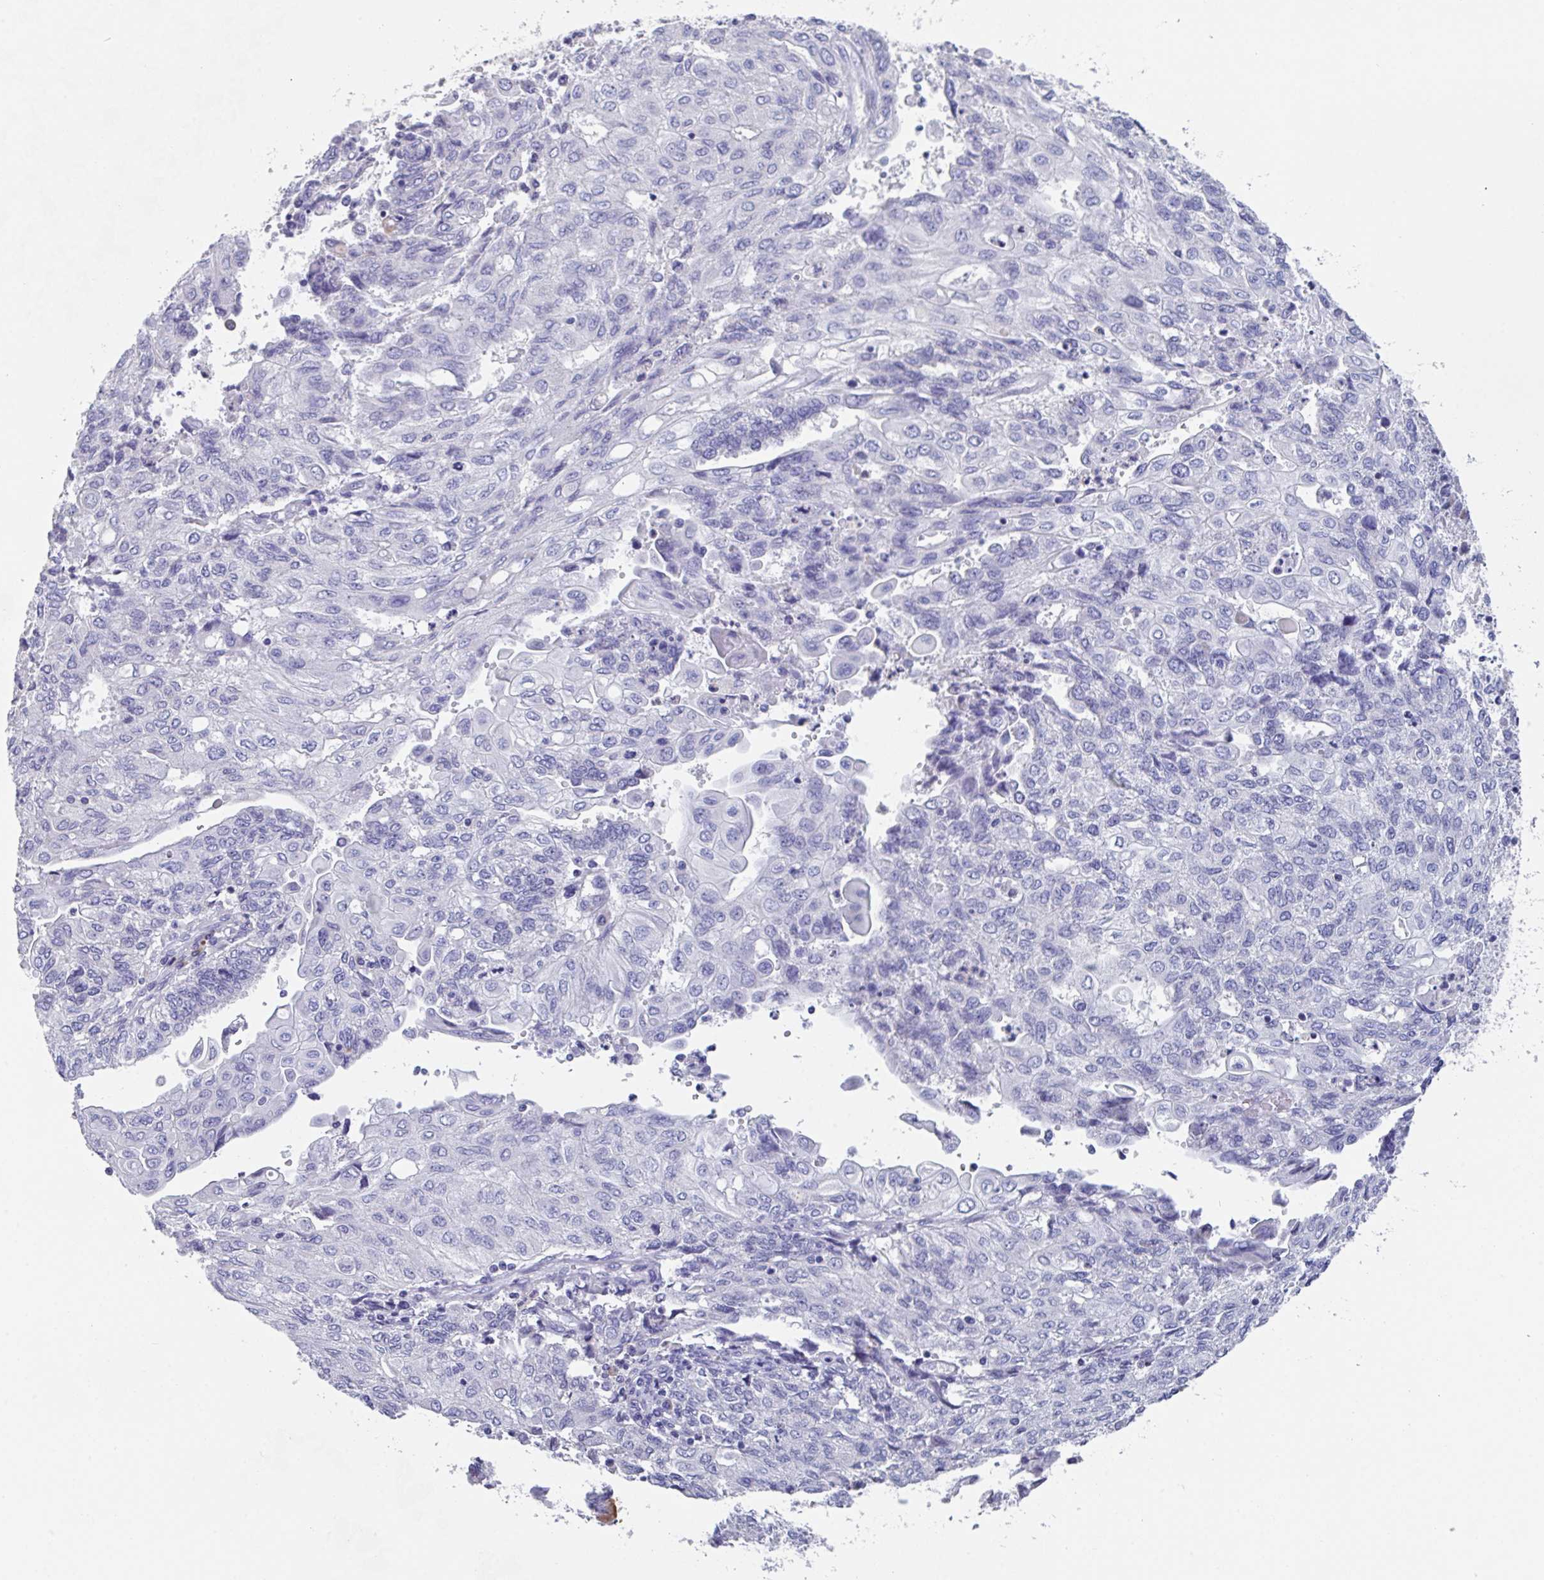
{"staining": {"intensity": "negative", "quantity": "none", "location": "none"}, "tissue": "endometrial cancer", "cell_type": "Tumor cells", "image_type": "cancer", "snomed": [{"axis": "morphology", "description": "Adenocarcinoma, NOS"}, {"axis": "topography", "description": "Endometrium"}], "caption": "This is an immunohistochemistry (IHC) photomicrograph of endometrial cancer (adenocarcinoma). There is no expression in tumor cells.", "gene": "LRRC58", "patient": {"sex": "female", "age": 54}}